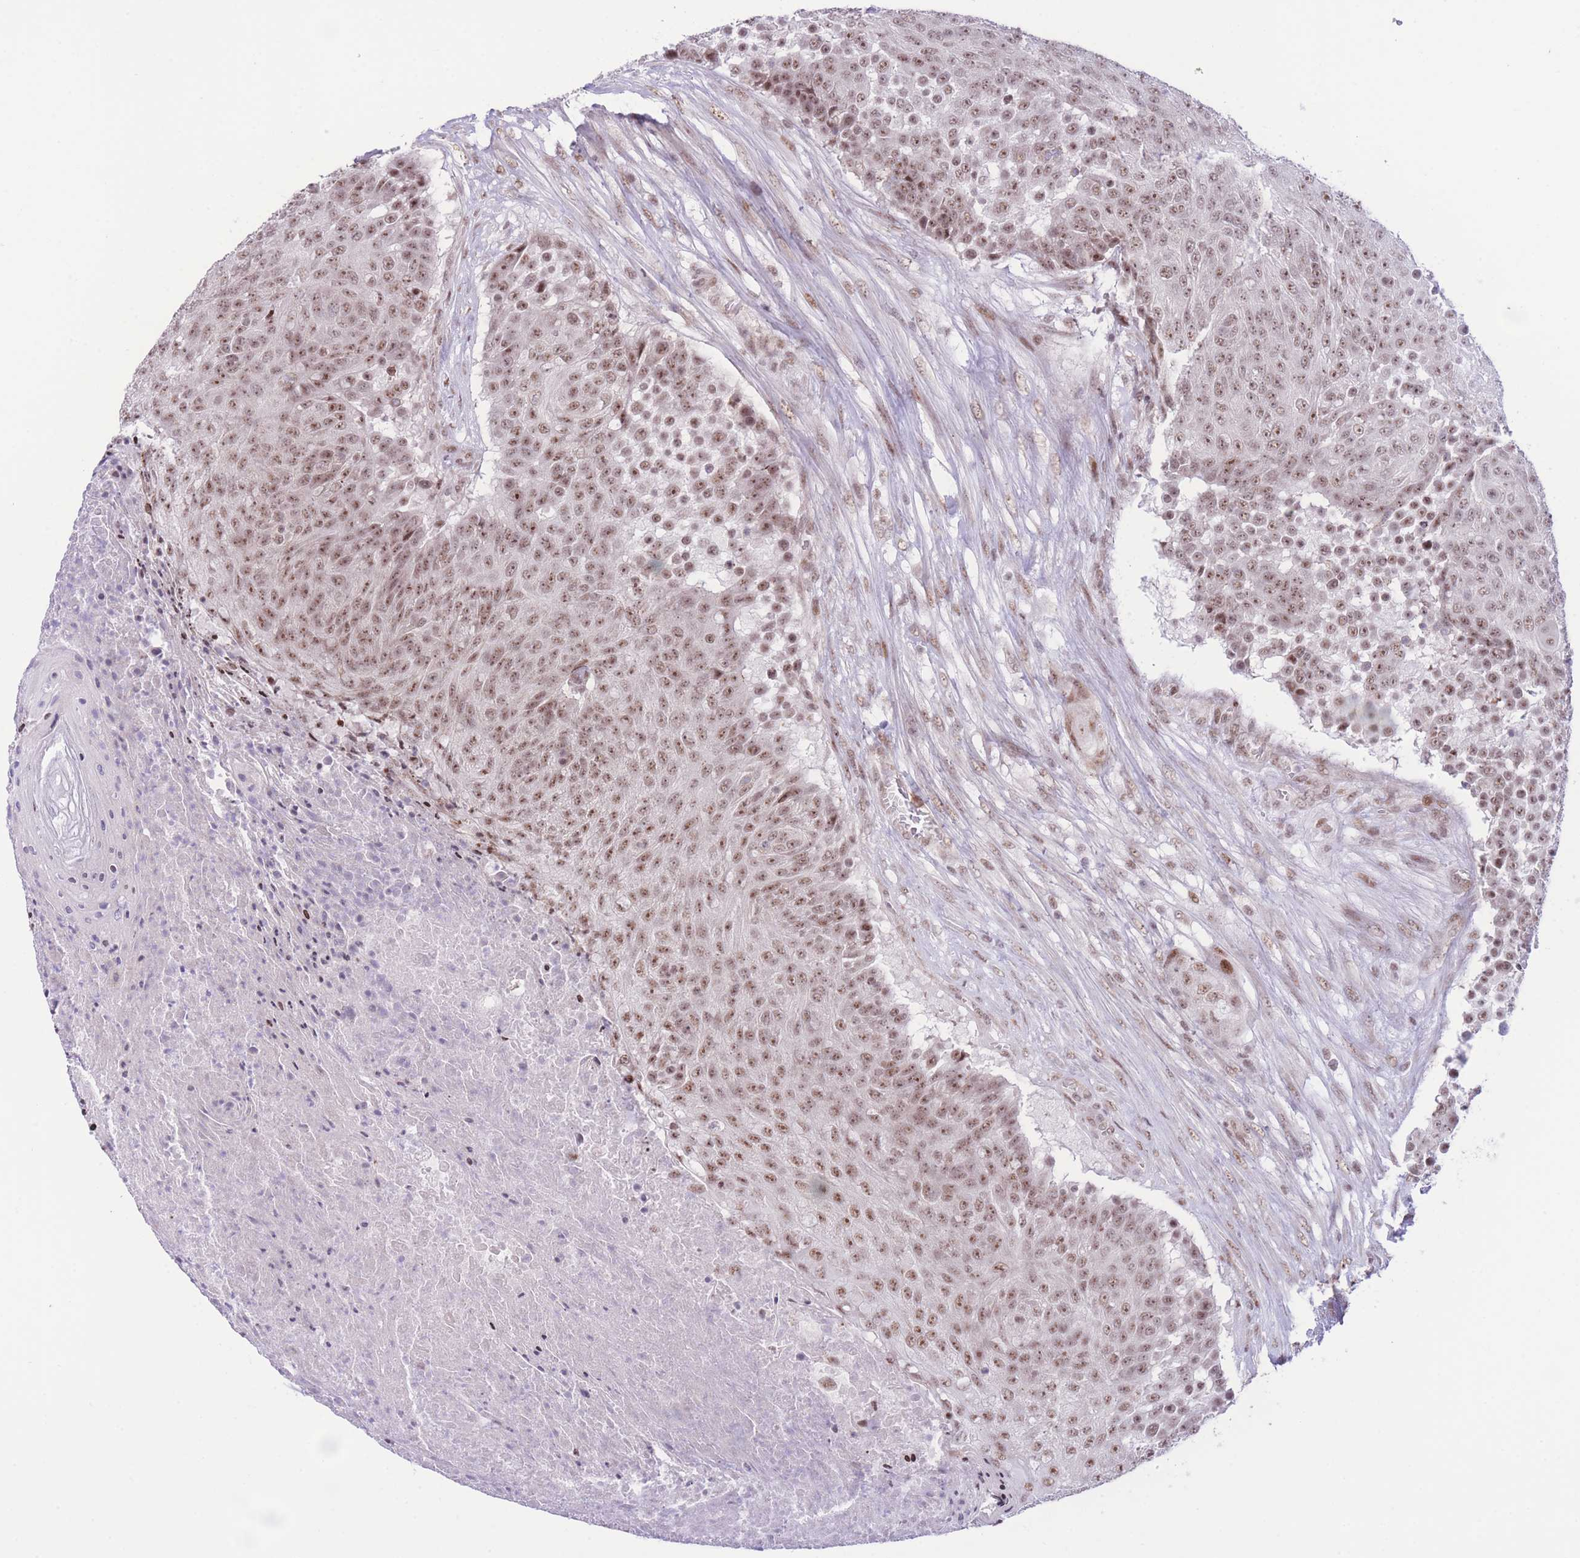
{"staining": {"intensity": "moderate", "quantity": ">75%", "location": "nuclear"}, "tissue": "urothelial cancer", "cell_type": "Tumor cells", "image_type": "cancer", "snomed": [{"axis": "morphology", "description": "Urothelial carcinoma, High grade"}, {"axis": "topography", "description": "Urinary bladder"}], "caption": "A high-resolution photomicrograph shows IHC staining of urothelial carcinoma (high-grade), which displays moderate nuclear staining in about >75% of tumor cells.", "gene": "PCIF1", "patient": {"sex": "female", "age": 63}}